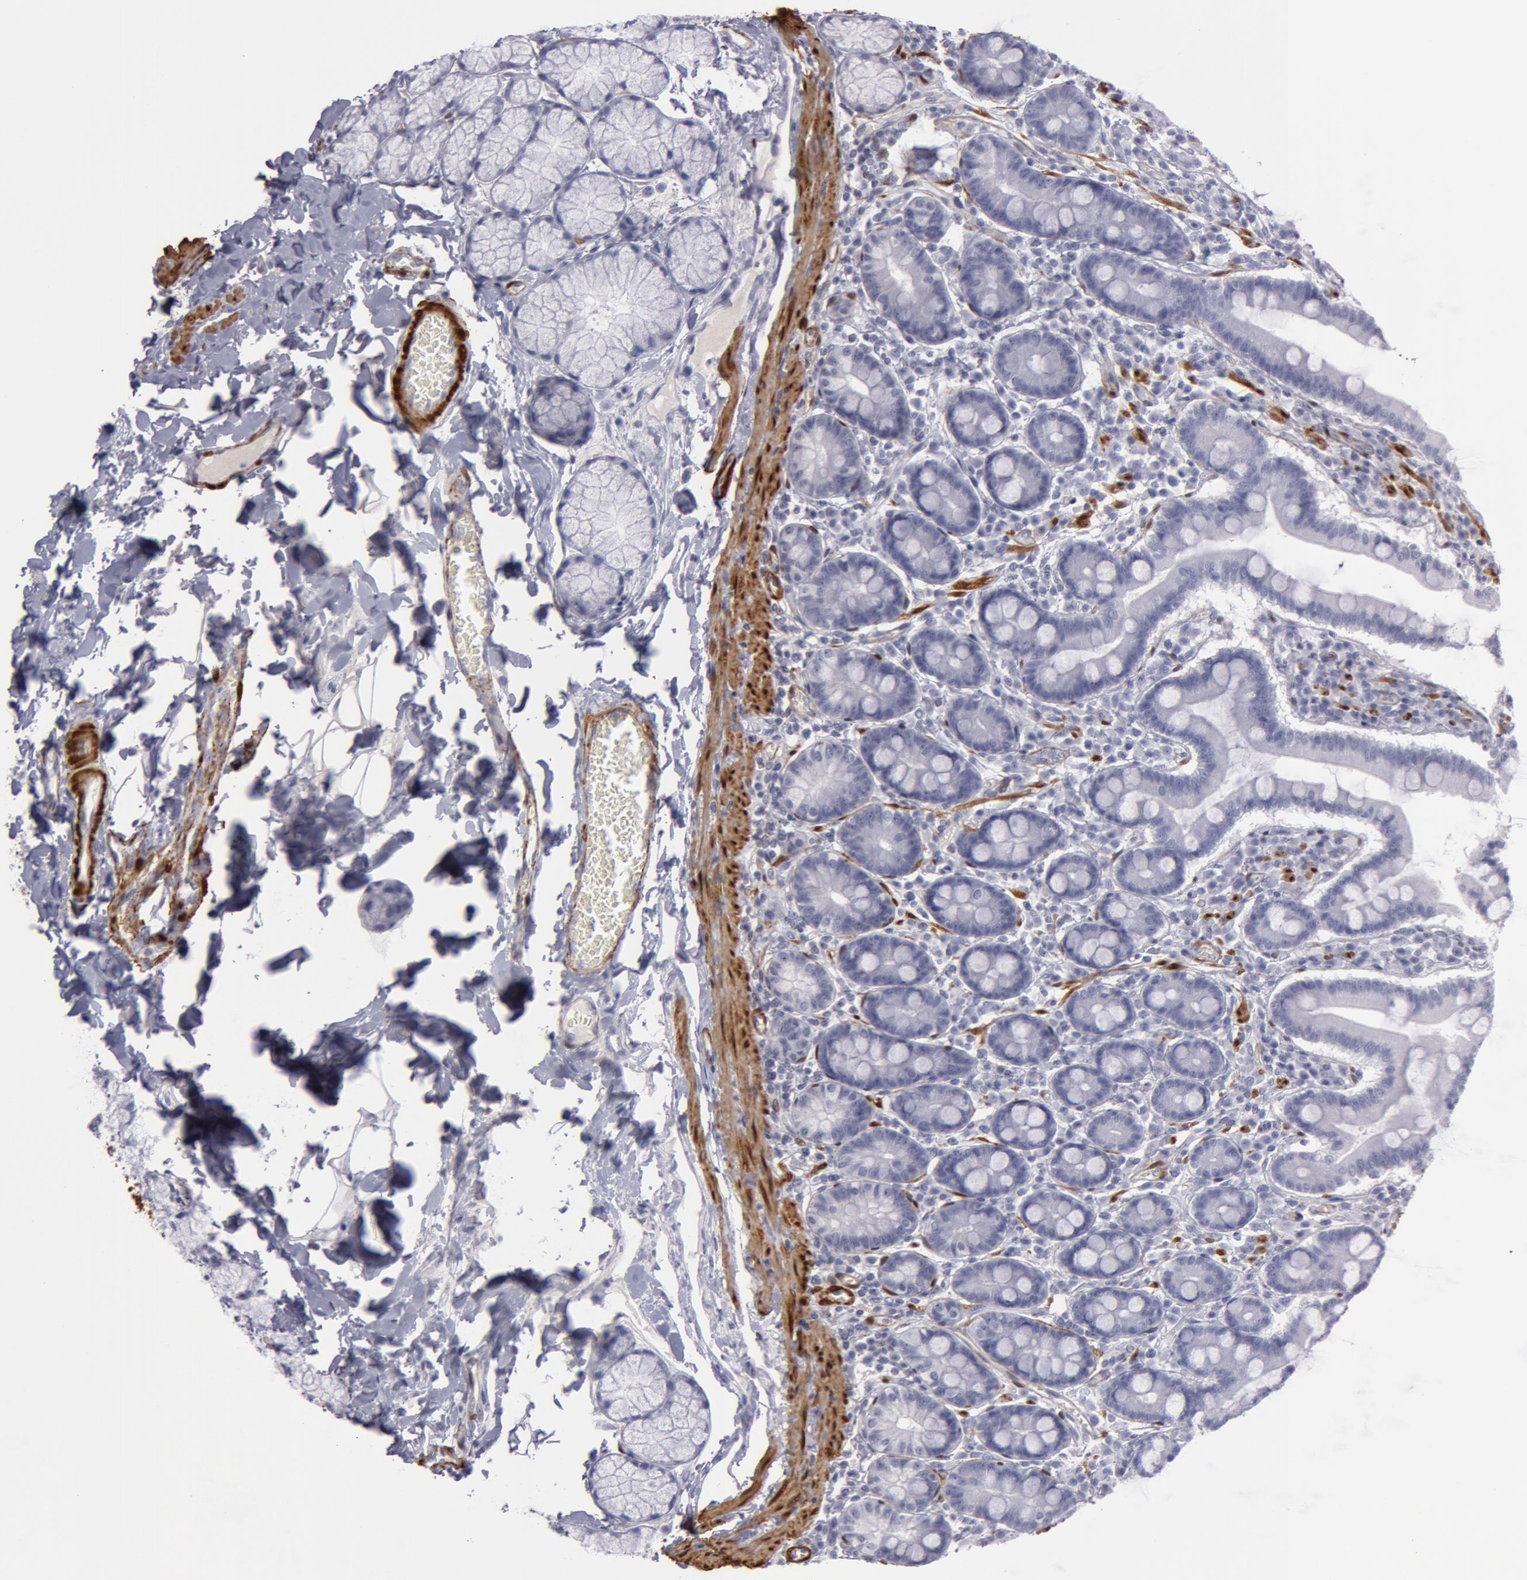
{"staining": {"intensity": "negative", "quantity": "none", "location": "none"}, "tissue": "duodenum", "cell_type": "Glandular cells", "image_type": "normal", "snomed": [{"axis": "morphology", "description": "Normal tissue, NOS"}, {"axis": "topography", "description": "Duodenum"}], "caption": "Photomicrograph shows no significant protein positivity in glandular cells of normal duodenum. (Brightfield microscopy of DAB (3,3'-diaminobenzidine) immunohistochemistry (IHC) at high magnification).", "gene": "TAGLN", "patient": {"sex": "male", "age": 50}}